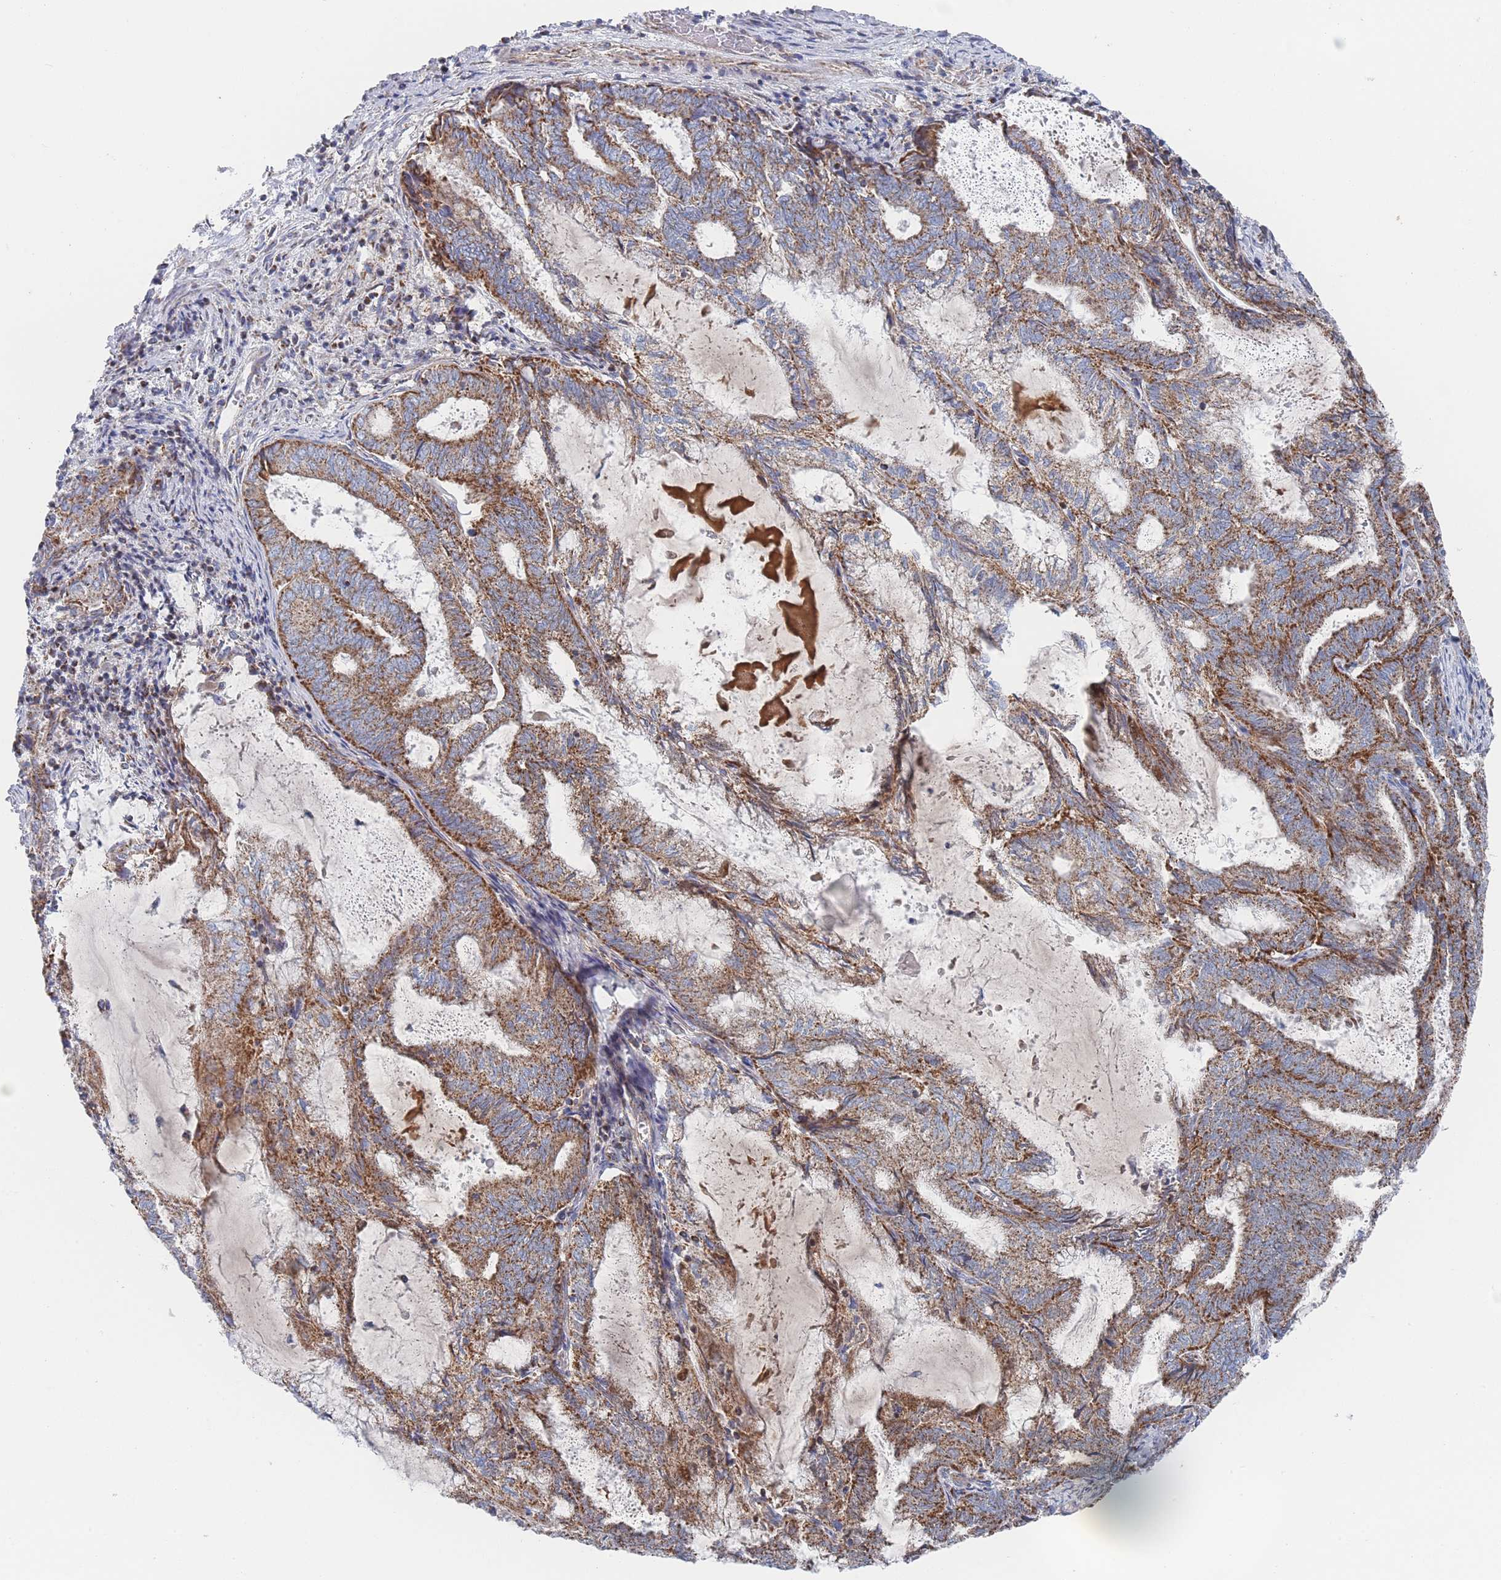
{"staining": {"intensity": "moderate", "quantity": ">75%", "location": "cytoplasmic/membranous"}, "tissue": "endometrial cancer", "cell_type": "Tumor cells", "image_type": "cancer", "snomed": [{"axis": "morphology", "description": "Adenocarcinoma, NOS"}, {"axis": "topography", "description": "Endometrium"}], "caption": "High-magnification brightfield microscopy of endometrial cancer stained with DAB (brown) and counterstained with hematoxylin (blue). tumor cells exhibit moderate cytoplasmic/membranous staining is identified in about>75% of cells.", "gene": "IKZF4", "patient": {"sex": "female", "age": 80}}